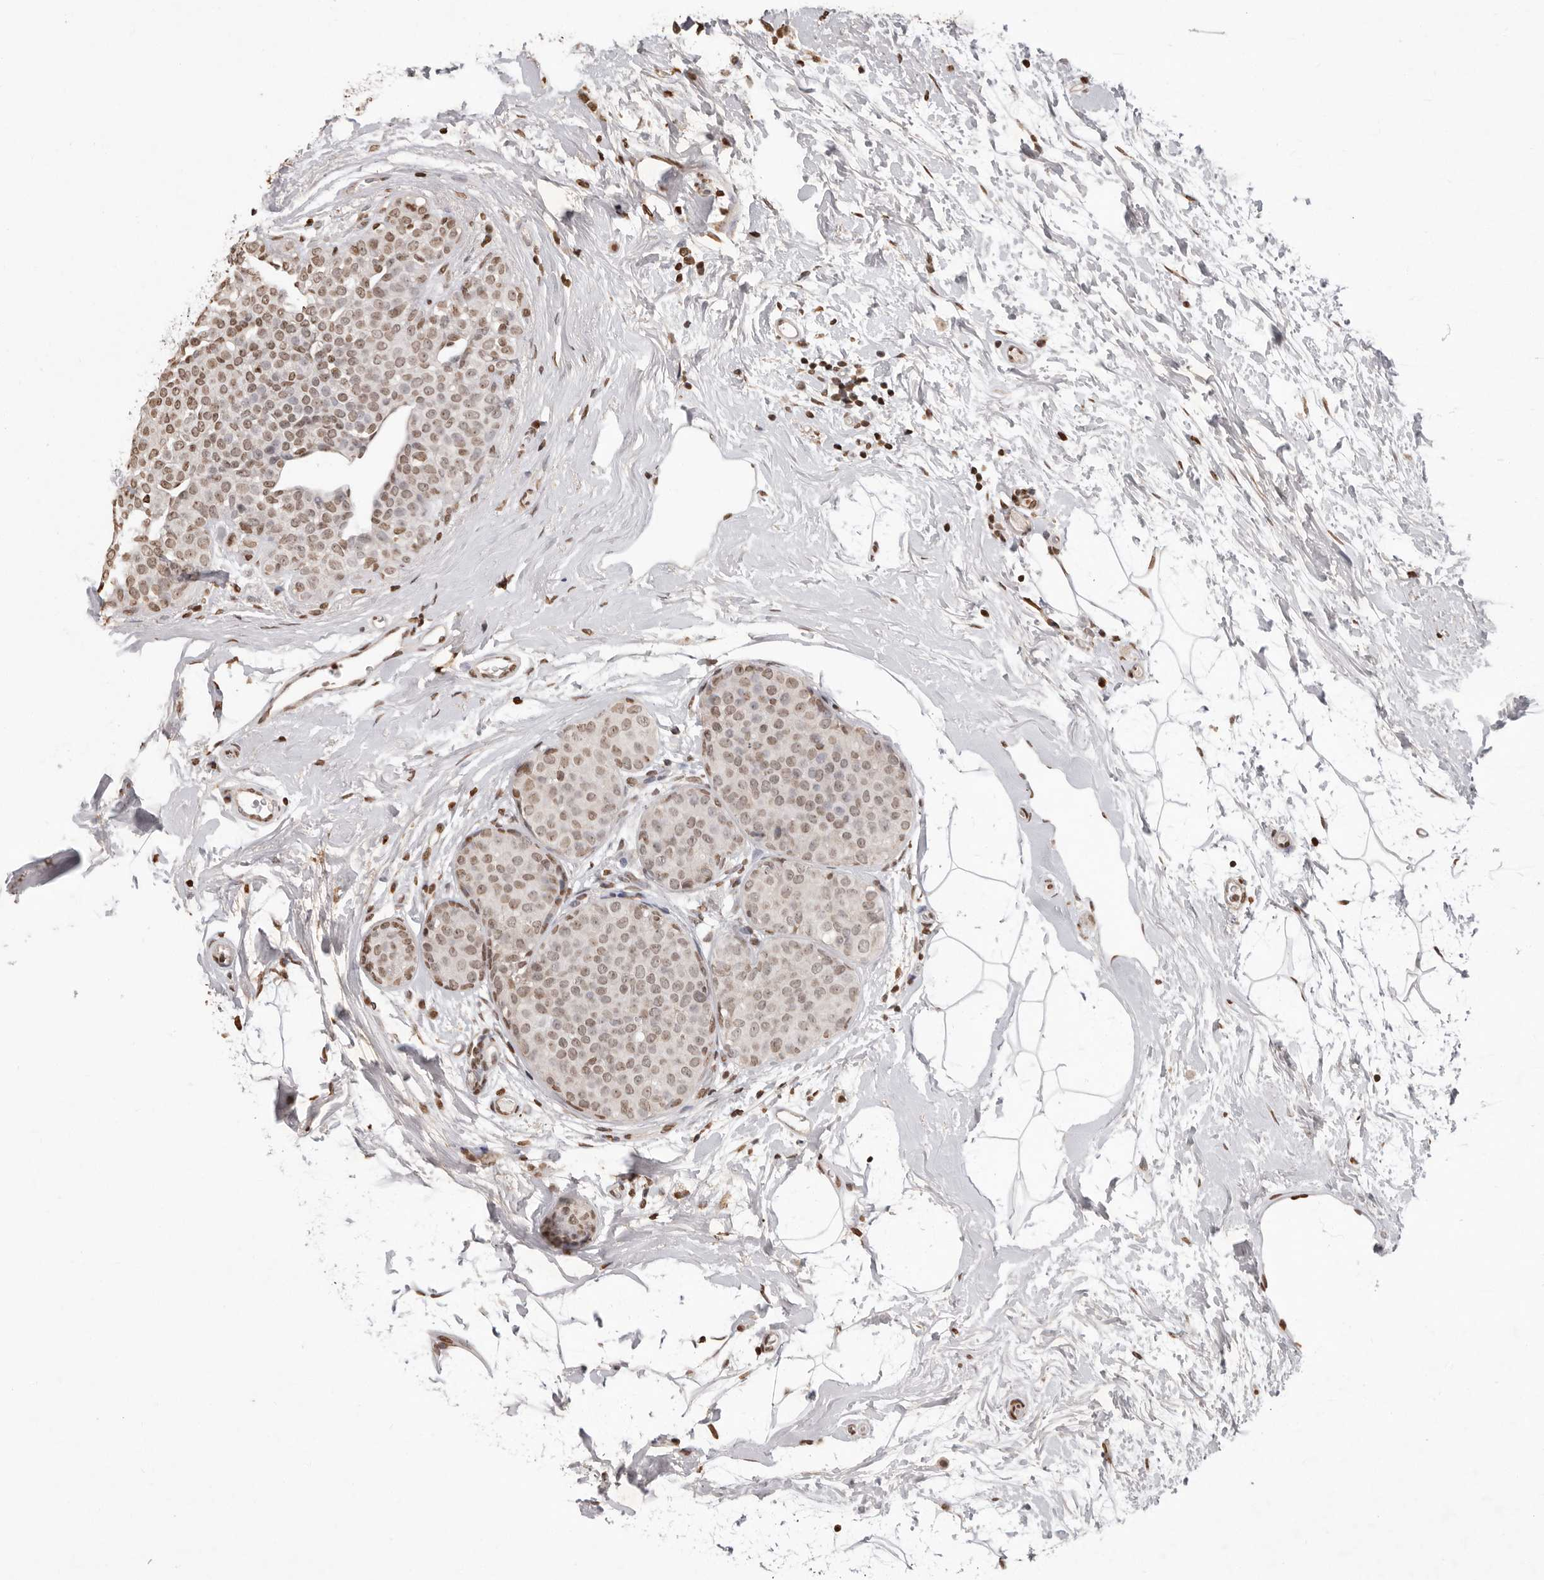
{"staining": {"intensity": "moderate", "quantity": ">75%", "location": "nuclear"}, "tissue": "breast cancer", "cell_type": "Tumor cells", "image_type": "cancer", "snomed": [{"axis": "morphology", "description": "Lobular carcinoma, in situ"}, {"axis": "morphology", "description": "Lobular carcinoma"}, {"axis": "topography", "description": "Breast"}], "caption": "IHC photomicrograph of human breast lobular carcinoma in situ stained for a protein (brown), which reveals medium levels of moderate nuclear expression in approximately >75% of tumor cells.", "gene": "WDR45", "patient": {"sex": "female", "age": 41}}